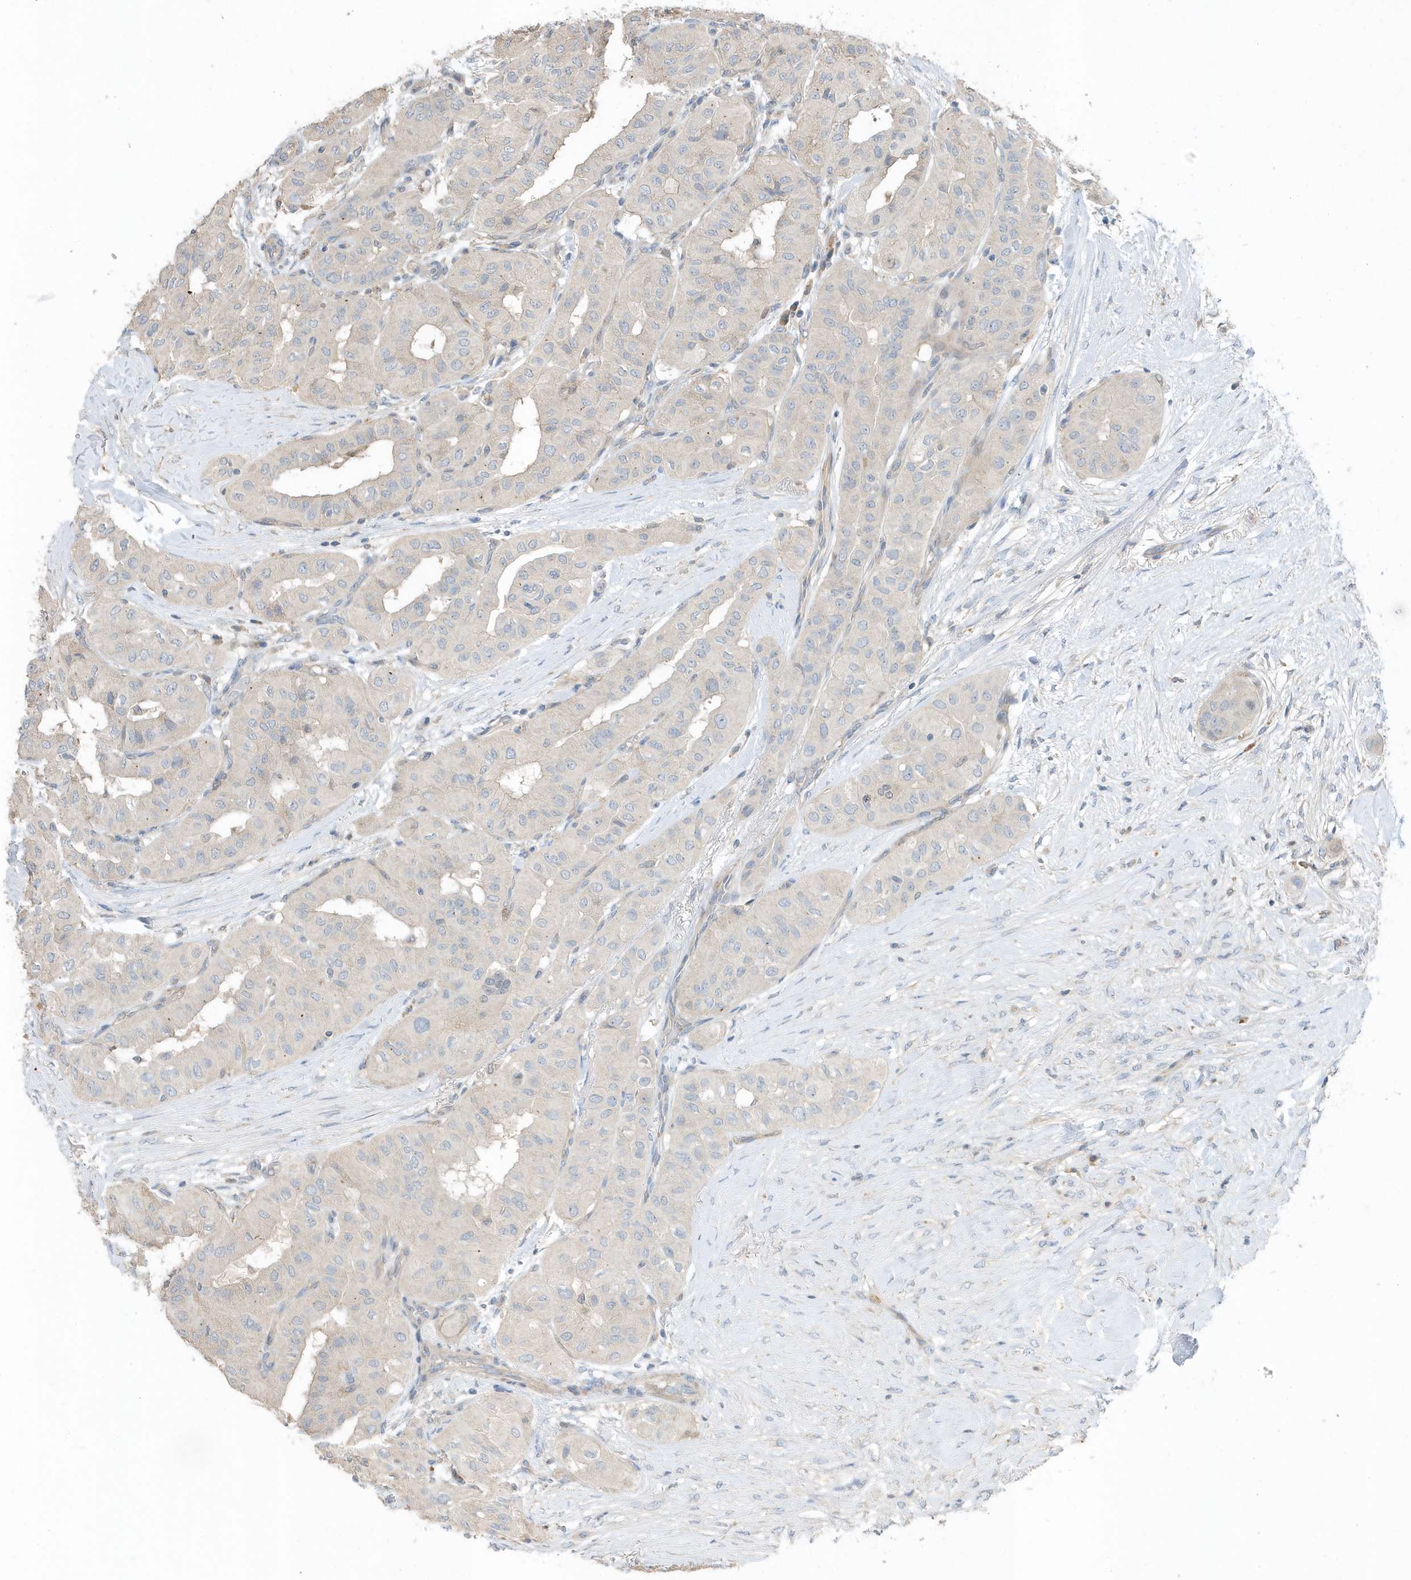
{"staining": {"intensity": "negative", "quantity": "none", "location": "none"}, "tissue": "thyroid cancer", "cell_type": "Tumor cells", "image_type": "cancer", "snomed": [{"axis": "morphology", "description": "Papillary adenocarcinoma, NOS"}, {"axis": "topography", "description": "Thyroid gland"}], "caption": "Immunohistochemistry micrograph of thyroid papillary adenocarcinoma stained for a protein (brown), which exhibits no expression in tumor cells. (Stains: DAB IHC with hematoxylin counter stain, Microscopy: brightfield microscopy at high magnification).", "gene": "USP53", "patient": {"sex": "female", "age": 59}}